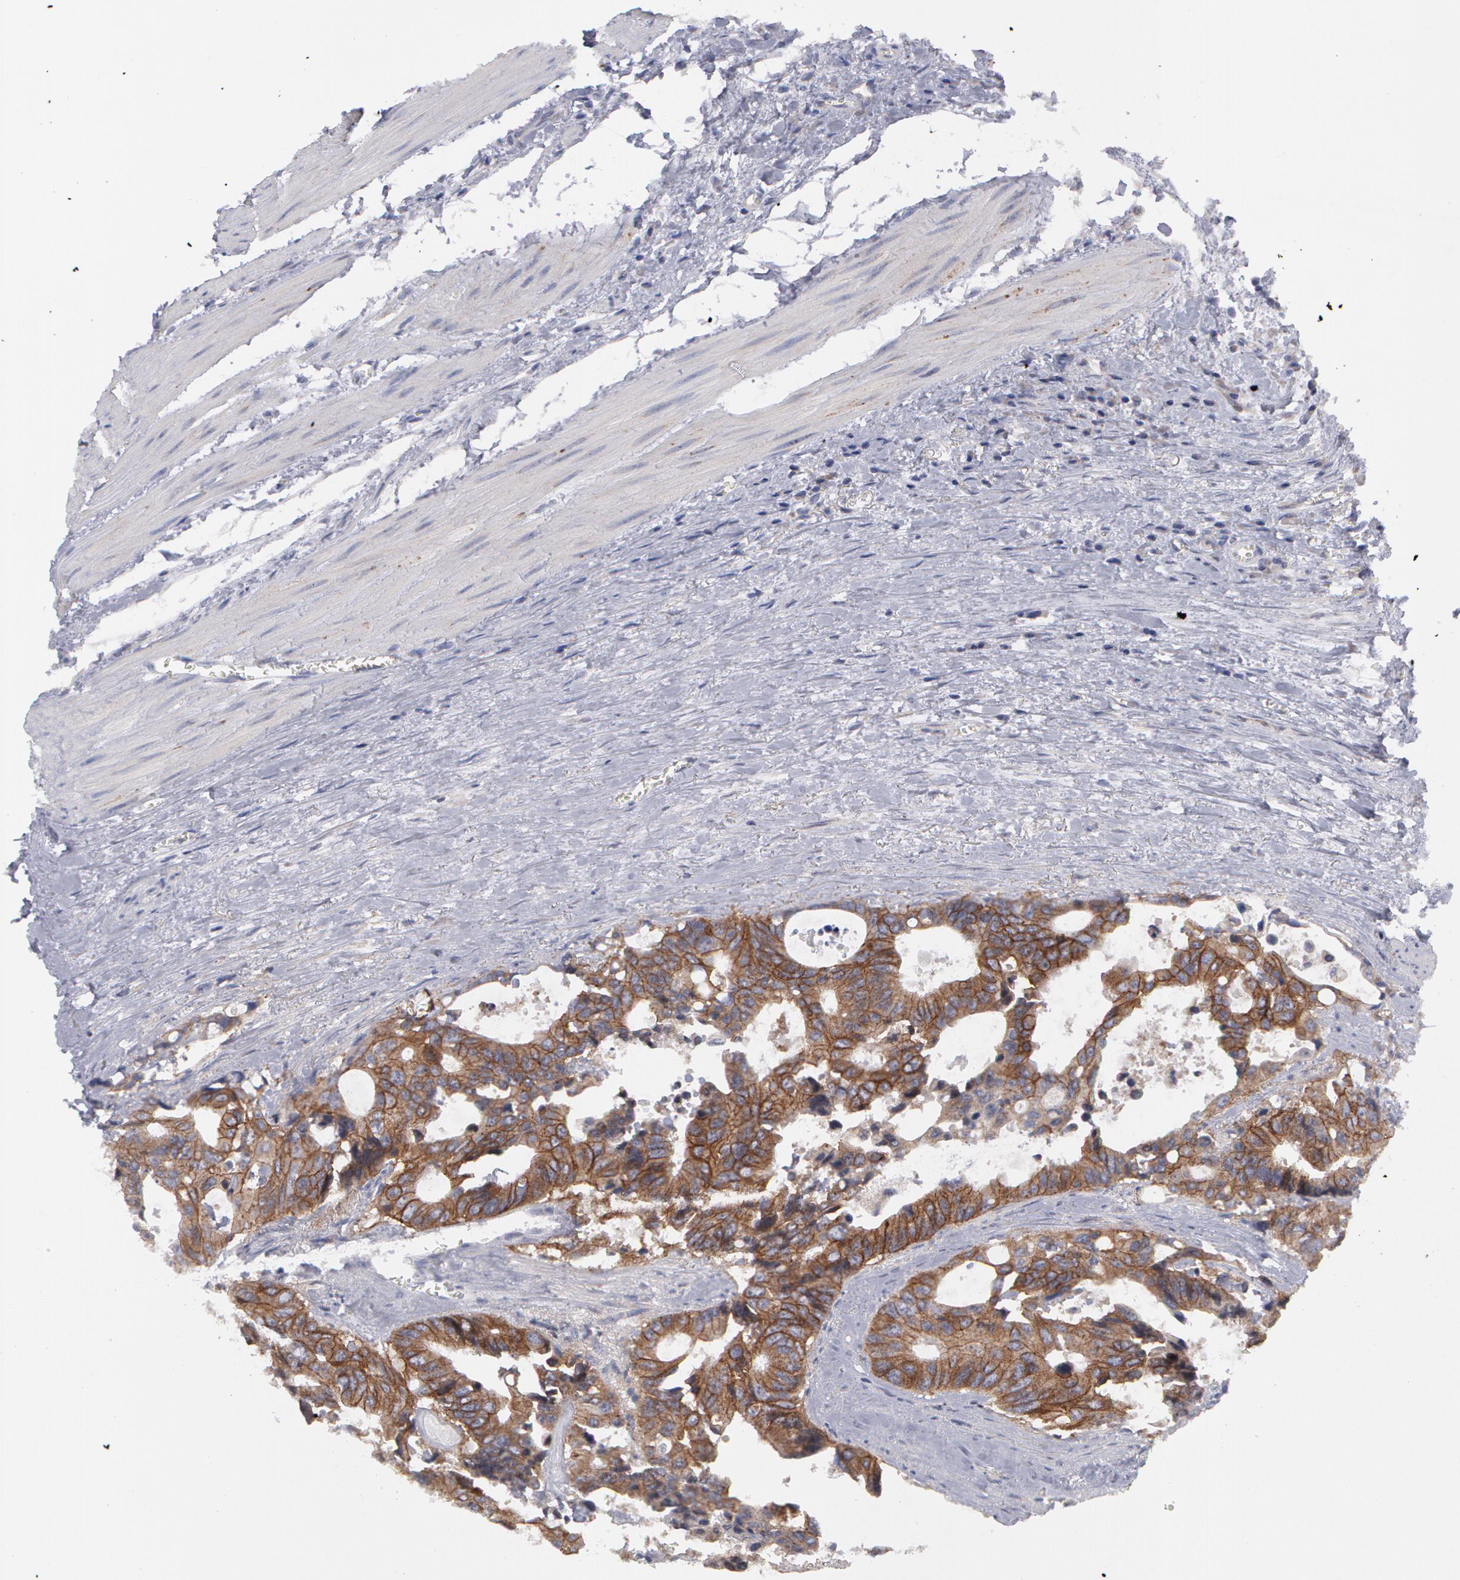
{"staining": {"intensity": "moderate", "quantity": ">75%", "location": "cytoplasmic/membranous"}, "tissue": "colorectal cancer", "cell_type": "Tumor cells", "image_type": "cancer", "snomed": [{"axis": "morphology", "description": "Adenocarcinoma, NOS"}, {"axis": "topography", "description": "Rectum"}], "caption": "DAB immunohistochemical staining of colorectal cancer (adenocarcinoma) shows moderate cytoplasmic/membranous protein expression in approximately >75% of tumor cells.", "gene": "ERBB2", "patient": {"sex": "male", "age": 76}}